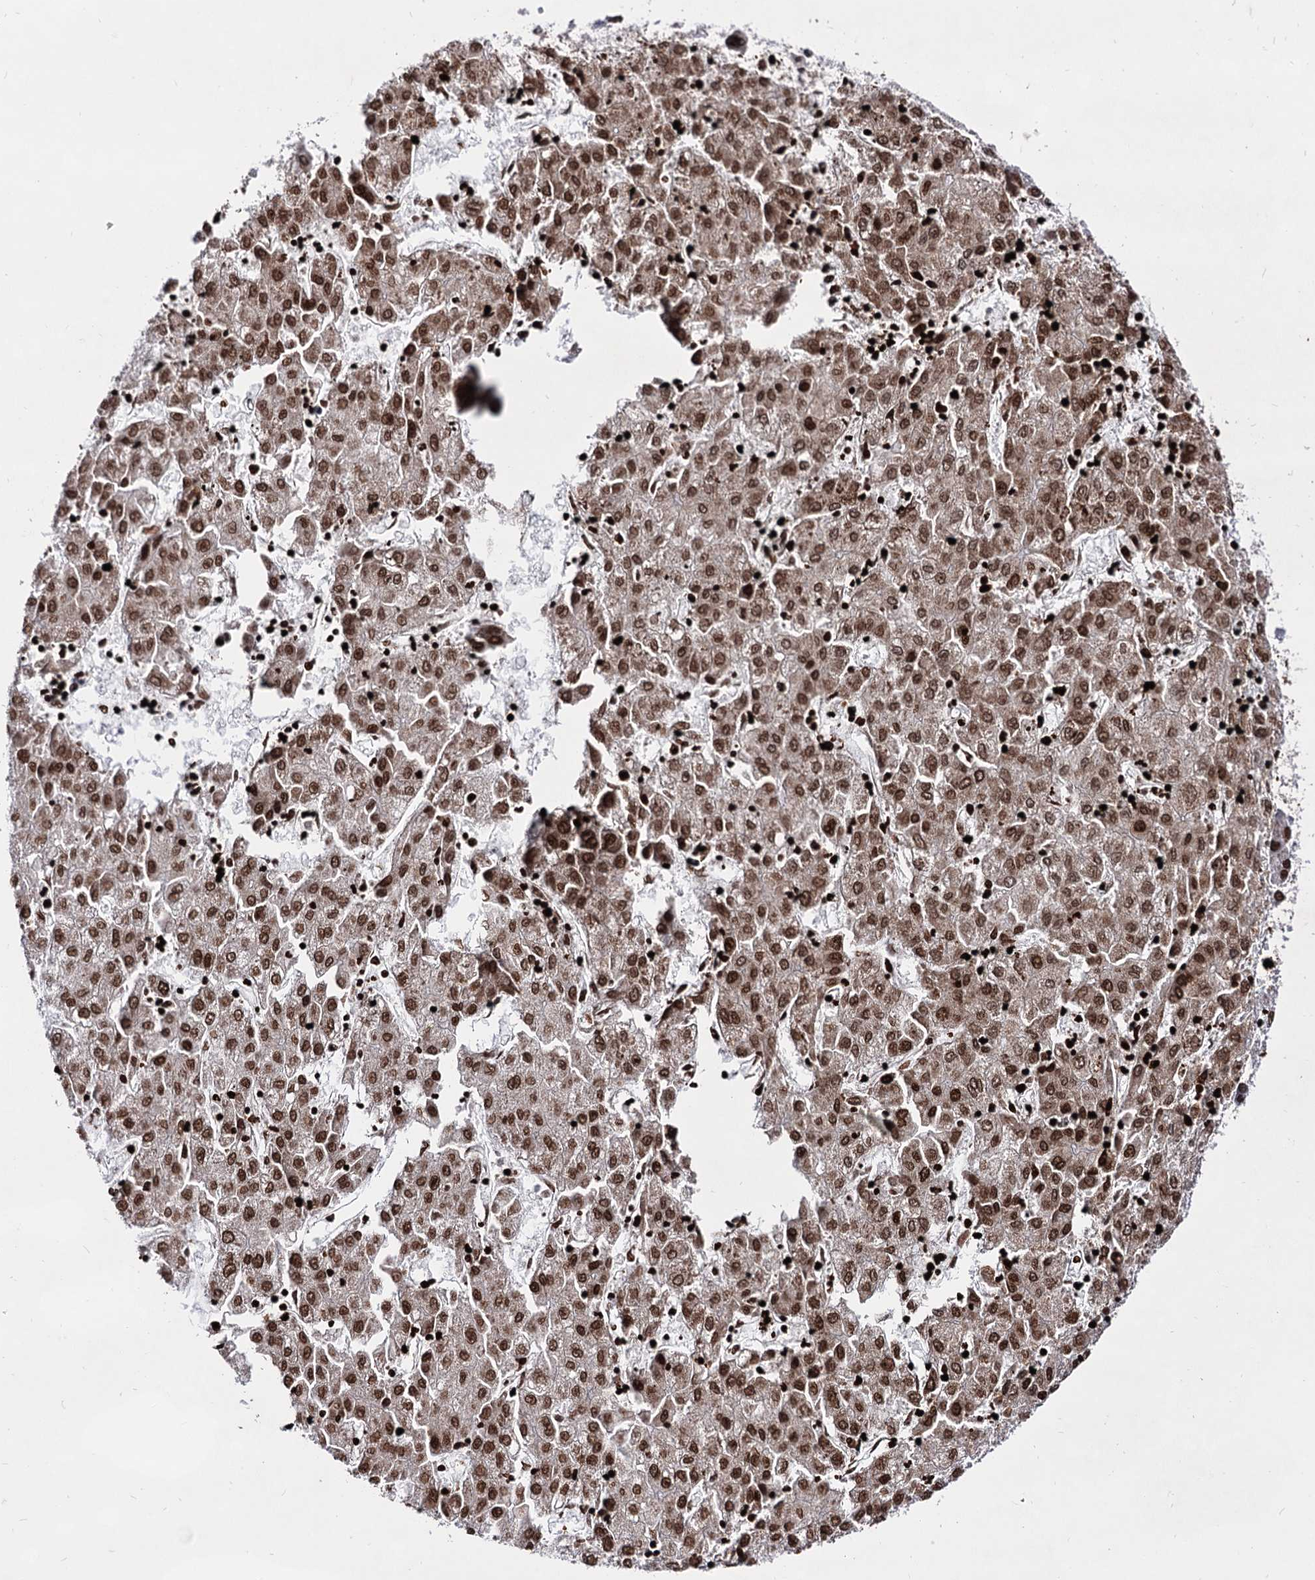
{"staining": {"intensity": "moderate", "quantity": ">75%", "location": "nuclear"}, "tissue": "liver cancer", "cell_type": "Tumor cells", "image_type": "cancer", "snomed": [{"axis": "morphology", "description": "Carcinoma, Hepatocellular, NOS"}, {"axis": "topography", "description": "Liver"}], "caption": "Immunohistochemistry (IHC) of liver hepatocellular carcinoma displays medium levels of moderate nuclear positivity in about >75% of tumor cells.", "gene": "HMGB2", "patient": {"sex": "male", "age": 72}}